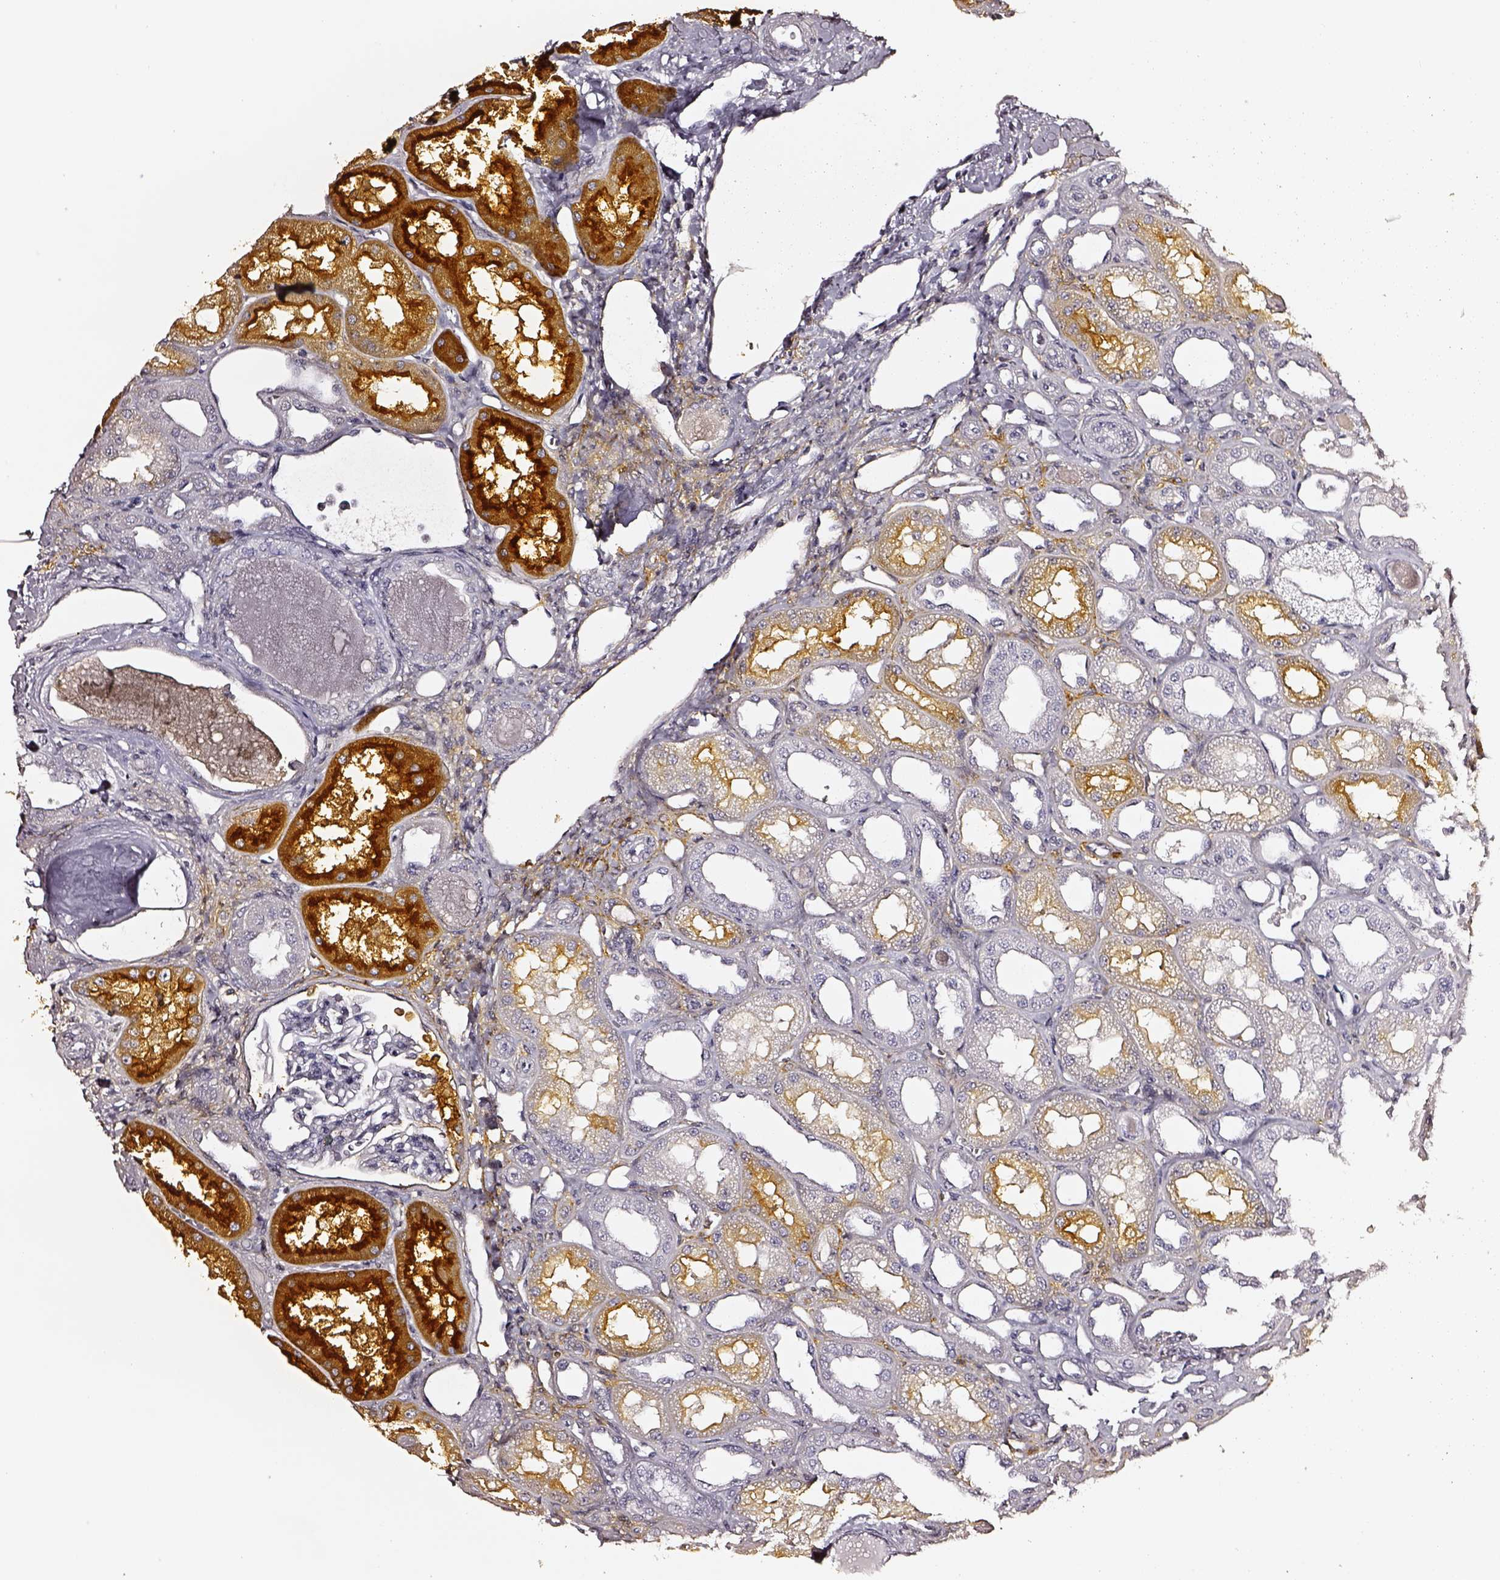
{"staining": {"intensity": "negative", "quantity": "none", "location": "none"}, "tissue": "kidney", "cell_type": "Cells in glomeruli", "image_type": "normal", "snomed": [{"axis": "morphology", "description": "Normal tissue, NOS"}, {"axis": "topography", "description": "Kidney"}], "caption": "Immunohistochemistry image of unremarkable kidney: human kidney stained with DAB demonstrates no significant protein expression in cells in glomeruli.", "gene": "DPEP1", "patient": {"sex": "male", "age": 61}}